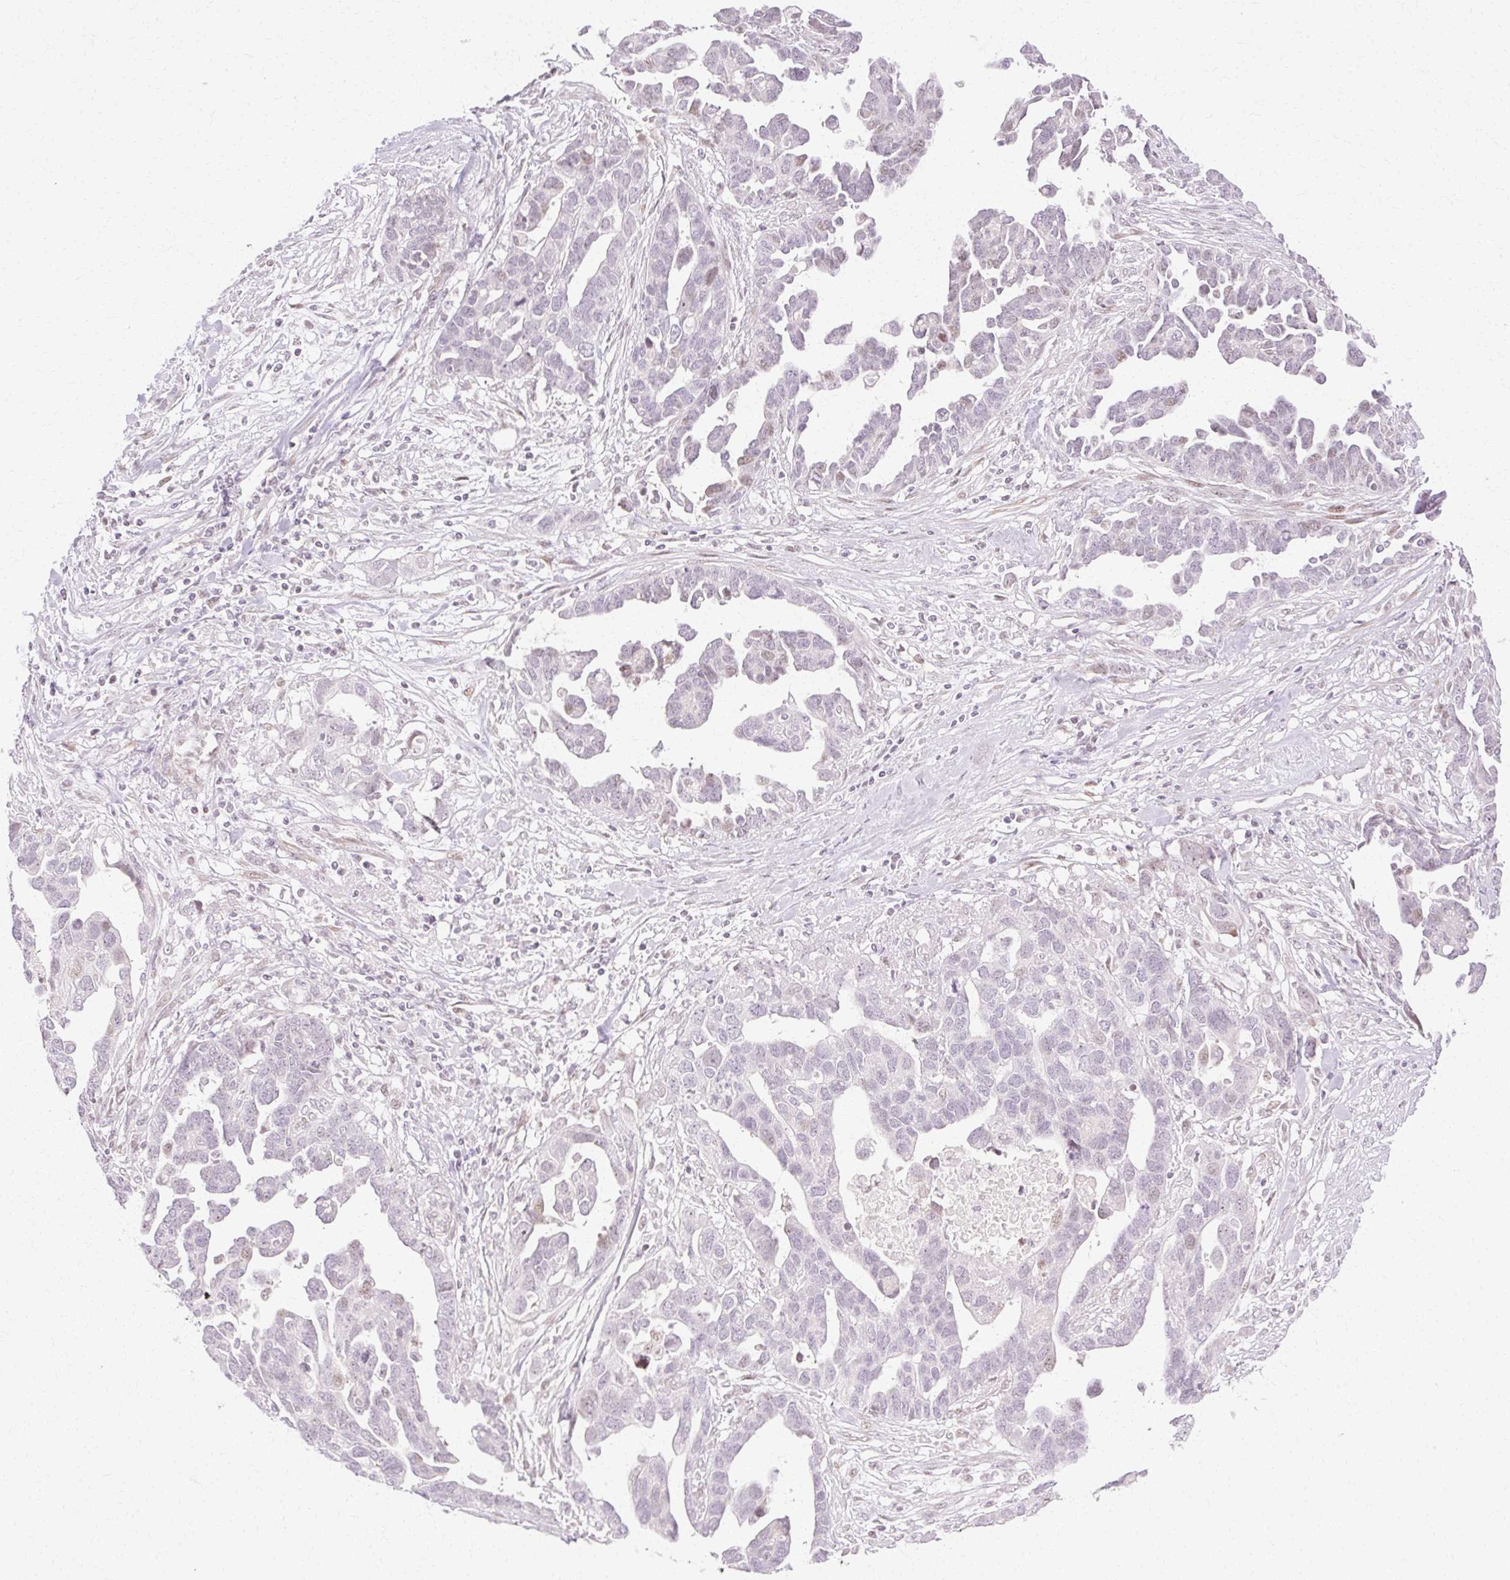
{"staining": {"intensity": "weak", "quantity": "<25%", "location": "nuclear"}, "tissue": "ovarian cancer", "cell_type": "Tumor cells", "image_type": "cancer", "snomed": [{"axis": "morphology", "description": "Cystadenocarcinoma, serous, NOS"}, {"axis": "topography", "description": "Ovary"}], "caption": "Tumor cells are negative for brown protein staining in ovarian cancer (serous cystadenocarcinoma).", "gene": "C3orf49", "patient": {"sex": "female", "age": 54}}